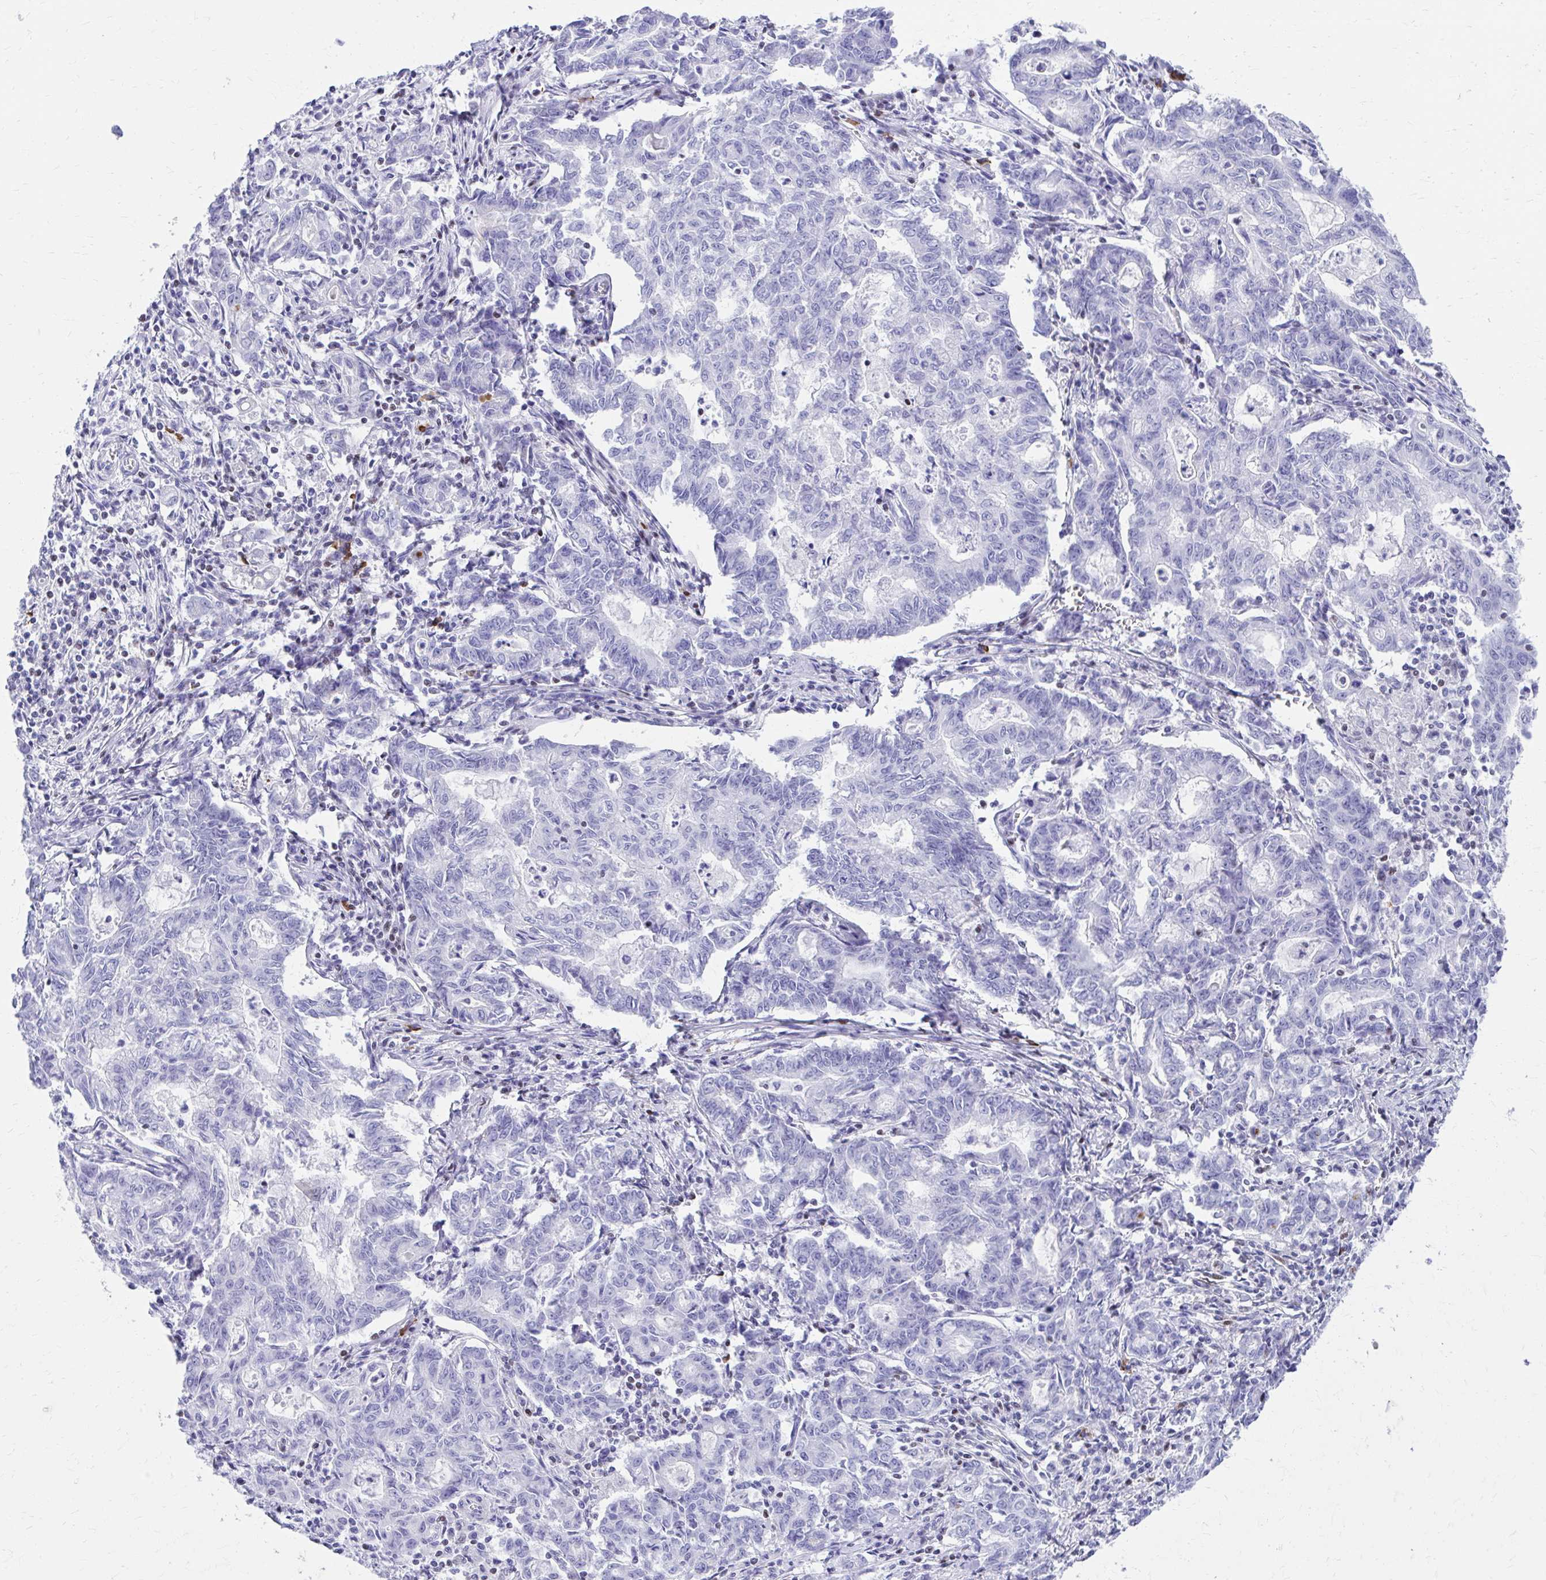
{"staining": {"intensity": "negative", "quantity": "none", "location": "none"}, "tissue": "stomach cancer", "cell_type": "Tumor cells", "image_type": "cancer", "snomed": [{"axis": "morphology", "description": "Adenocarcinoma, NOS"}, {"axis": "topography", "description": "Stomach, upper"}], "caption": "The IHC histopathology image has no significant expression in tumor cells of stomach cancer tissue. The staining was performed using DAB (3,3'-diaminobenzidine) to visualize the protein expression in brown, while the nuclei were stained in blue with hematoxylin (Magnification: 20x).", "gene": "RUNX3", "patient": {"sex": "female", "age": 79}}